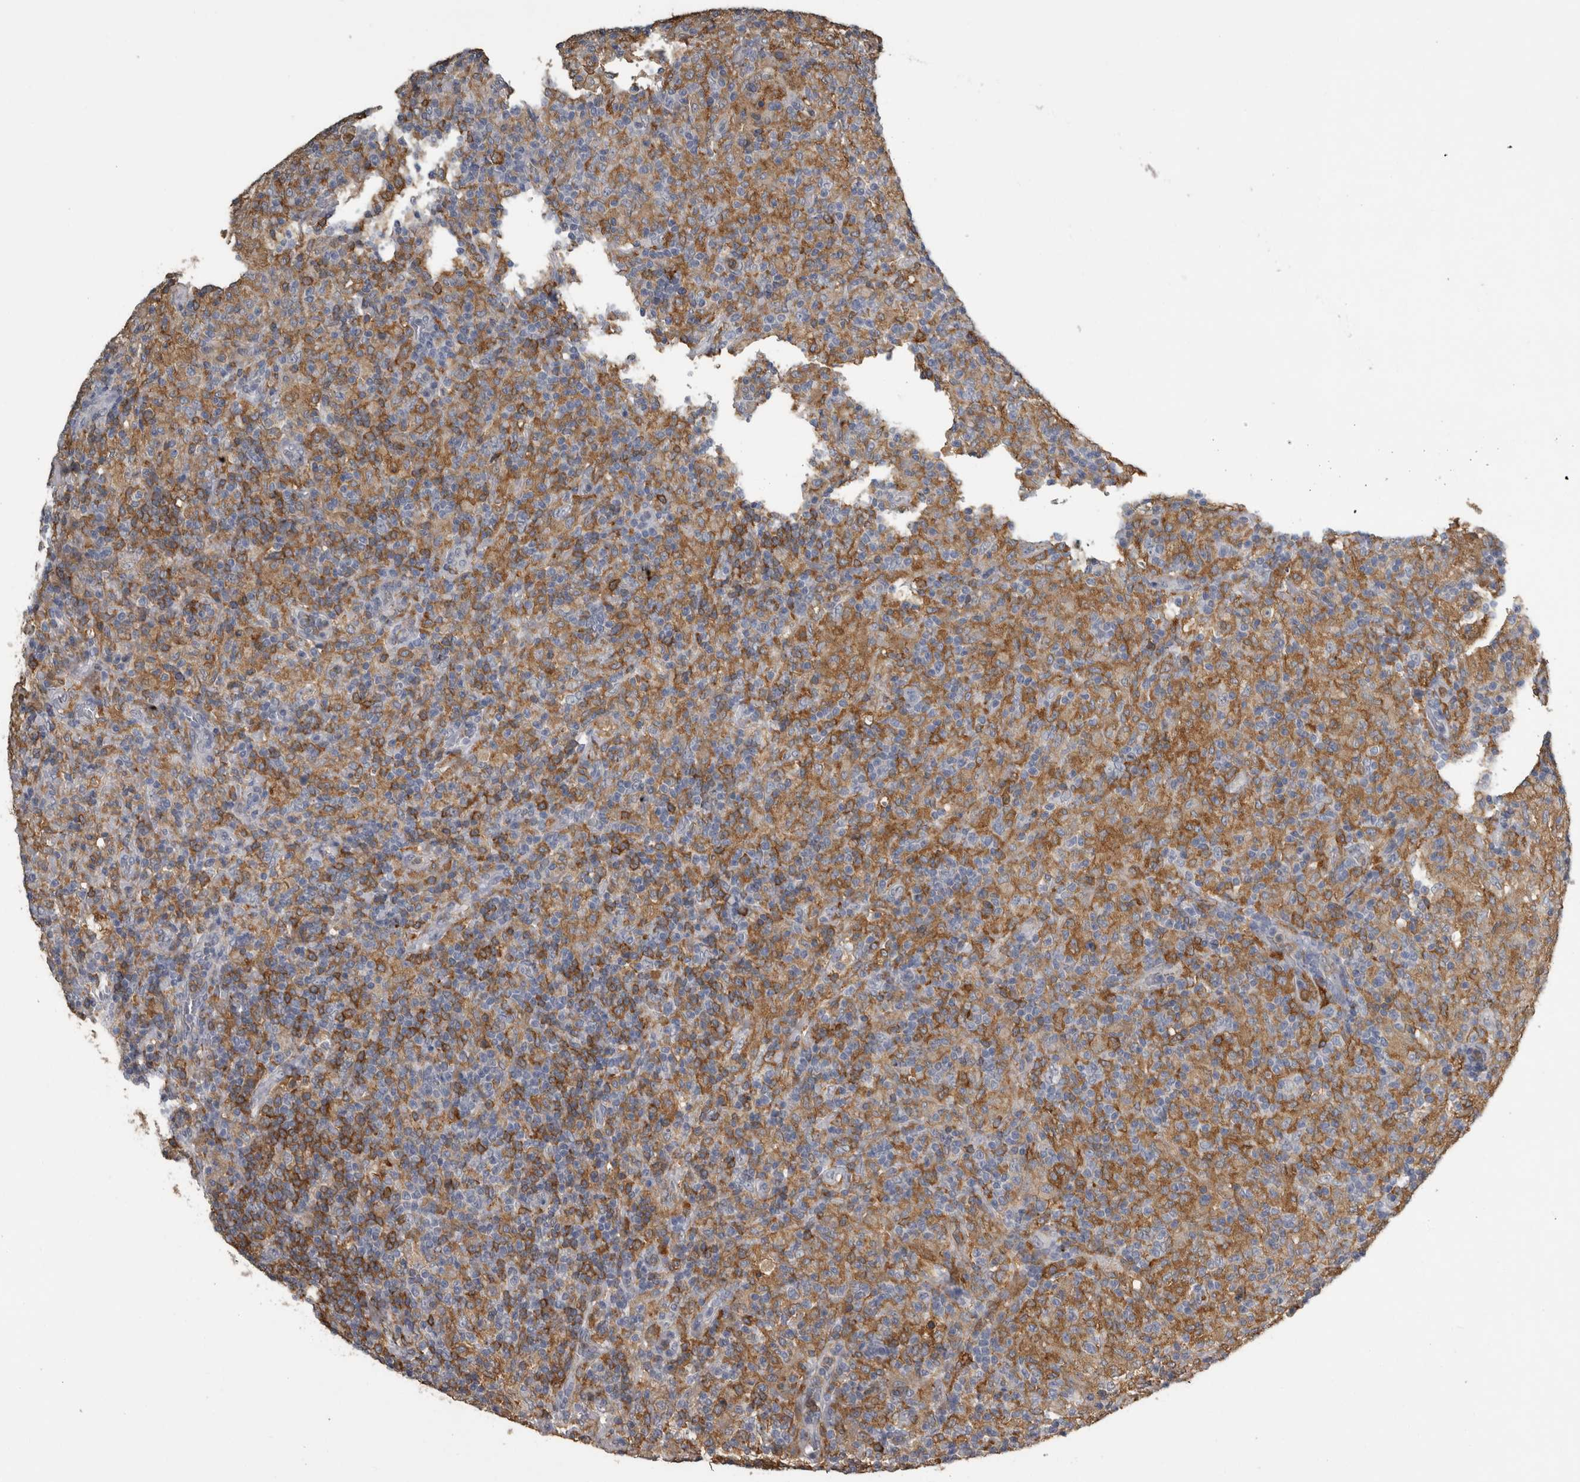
{"staining": {"intensity": "moderate", "quantity": "25%-75%", "location": "cytoplasmic/membranous"}, "tissue": "lymphoma", "cell_type": "Tumor cells", "image_type": "cancer", "snomed": [{"axis": "morphology", "description": "Hodgkin's disease, NOS"}, {"axis": "topography", "description": "Lymph node"}], "caption": "Hodgkin's disease stained for a protein exhibits moderate cytoplasmic/membranous positivity in tumor cells.", "gene": "PIK3AP1", "patient": {"sex": "male", "age": 70}}